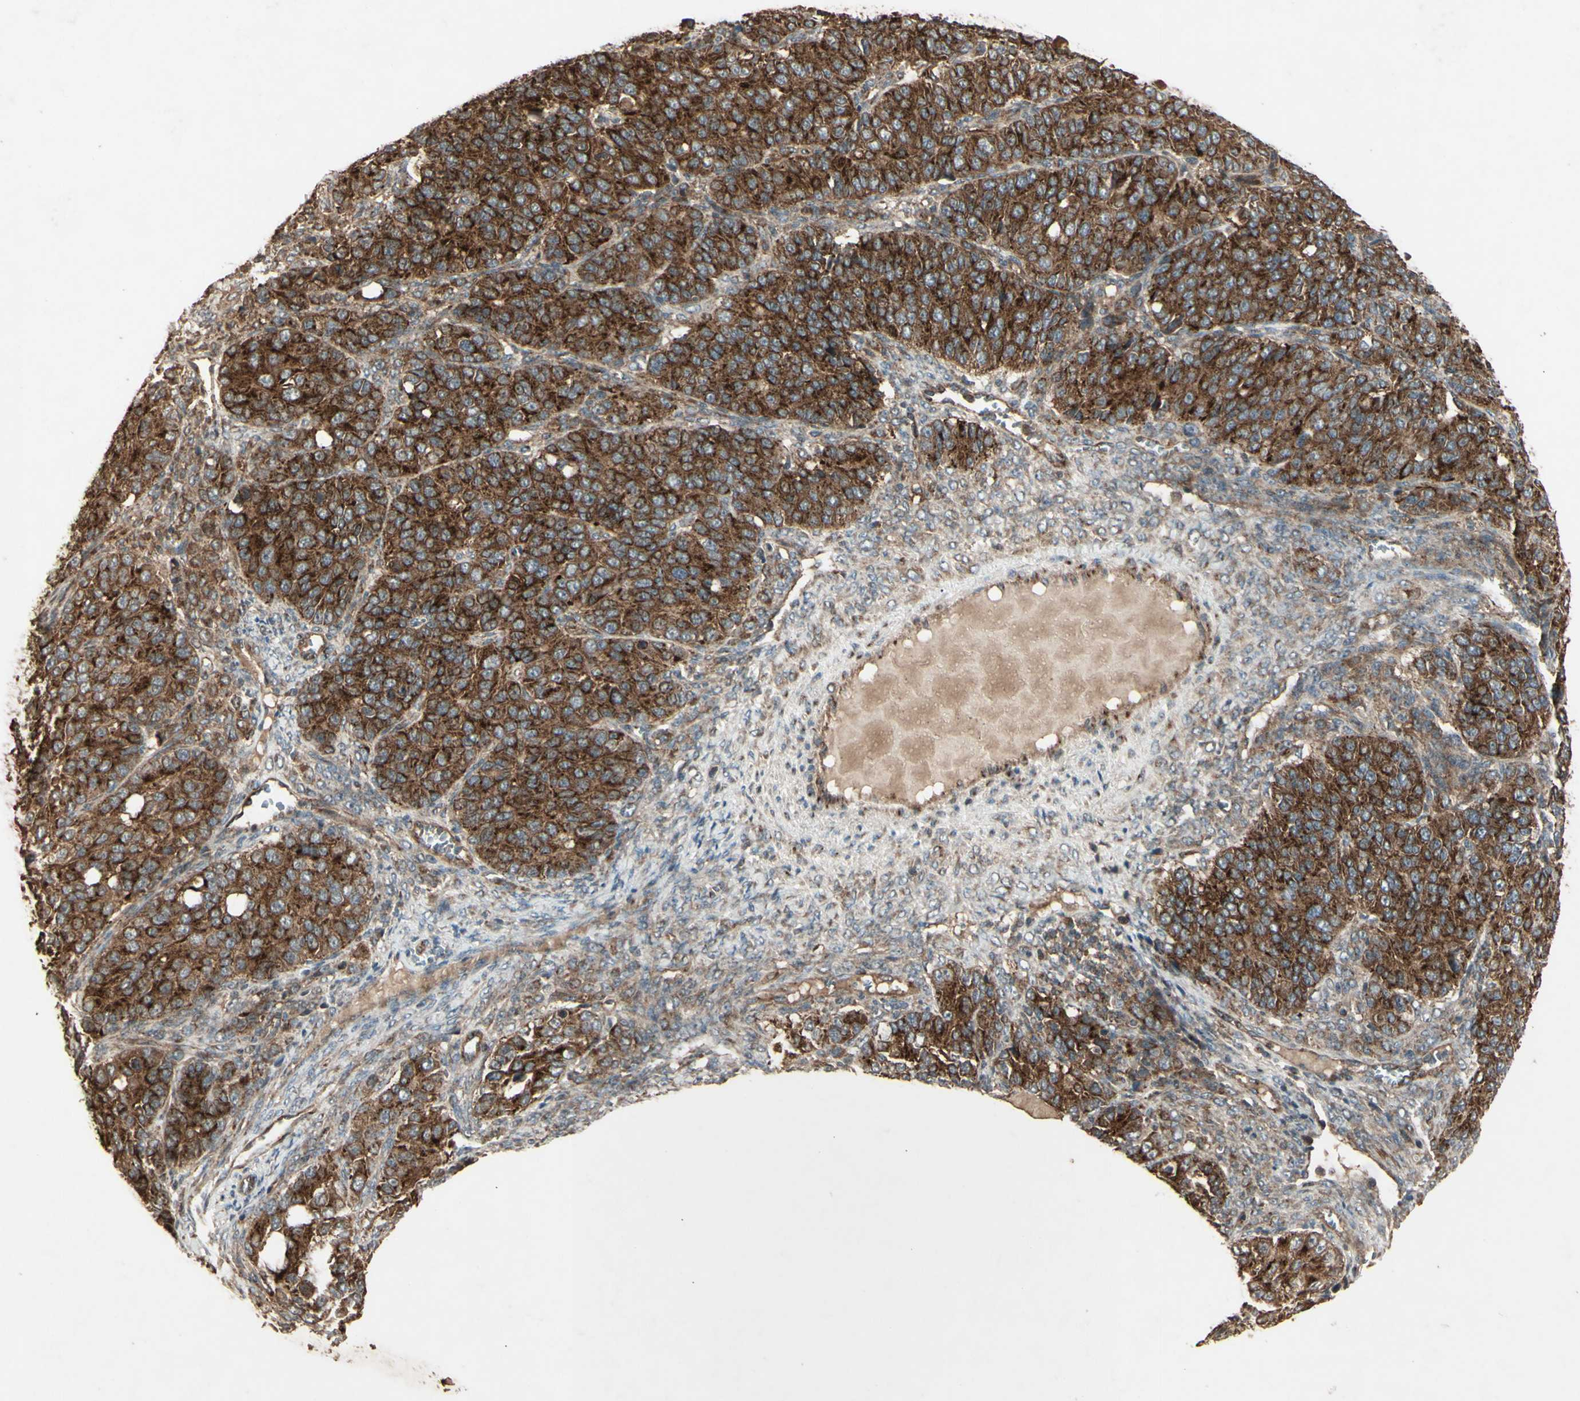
{"staining": {"intensity": "strong", "quantity": ">75%", "location": "cytoplasmic/membranous"}, "tissue": "ovarian cancer", "cell_type": "Tumor cells", "image_type": "cancer", "snomed": [{"axis": "morphology", "description": "Carcinoma, endometroid"}, {"axis": "topography", "description": "Ovary"}], "caption": "A brown stain shows strong cytoplasmic/membranous expression of a protein in human ovarian cancer (endometroid carcinoma) tumor cells.", "gene": "AP1G1", "patient": {"sex": "female", "age": 51}}